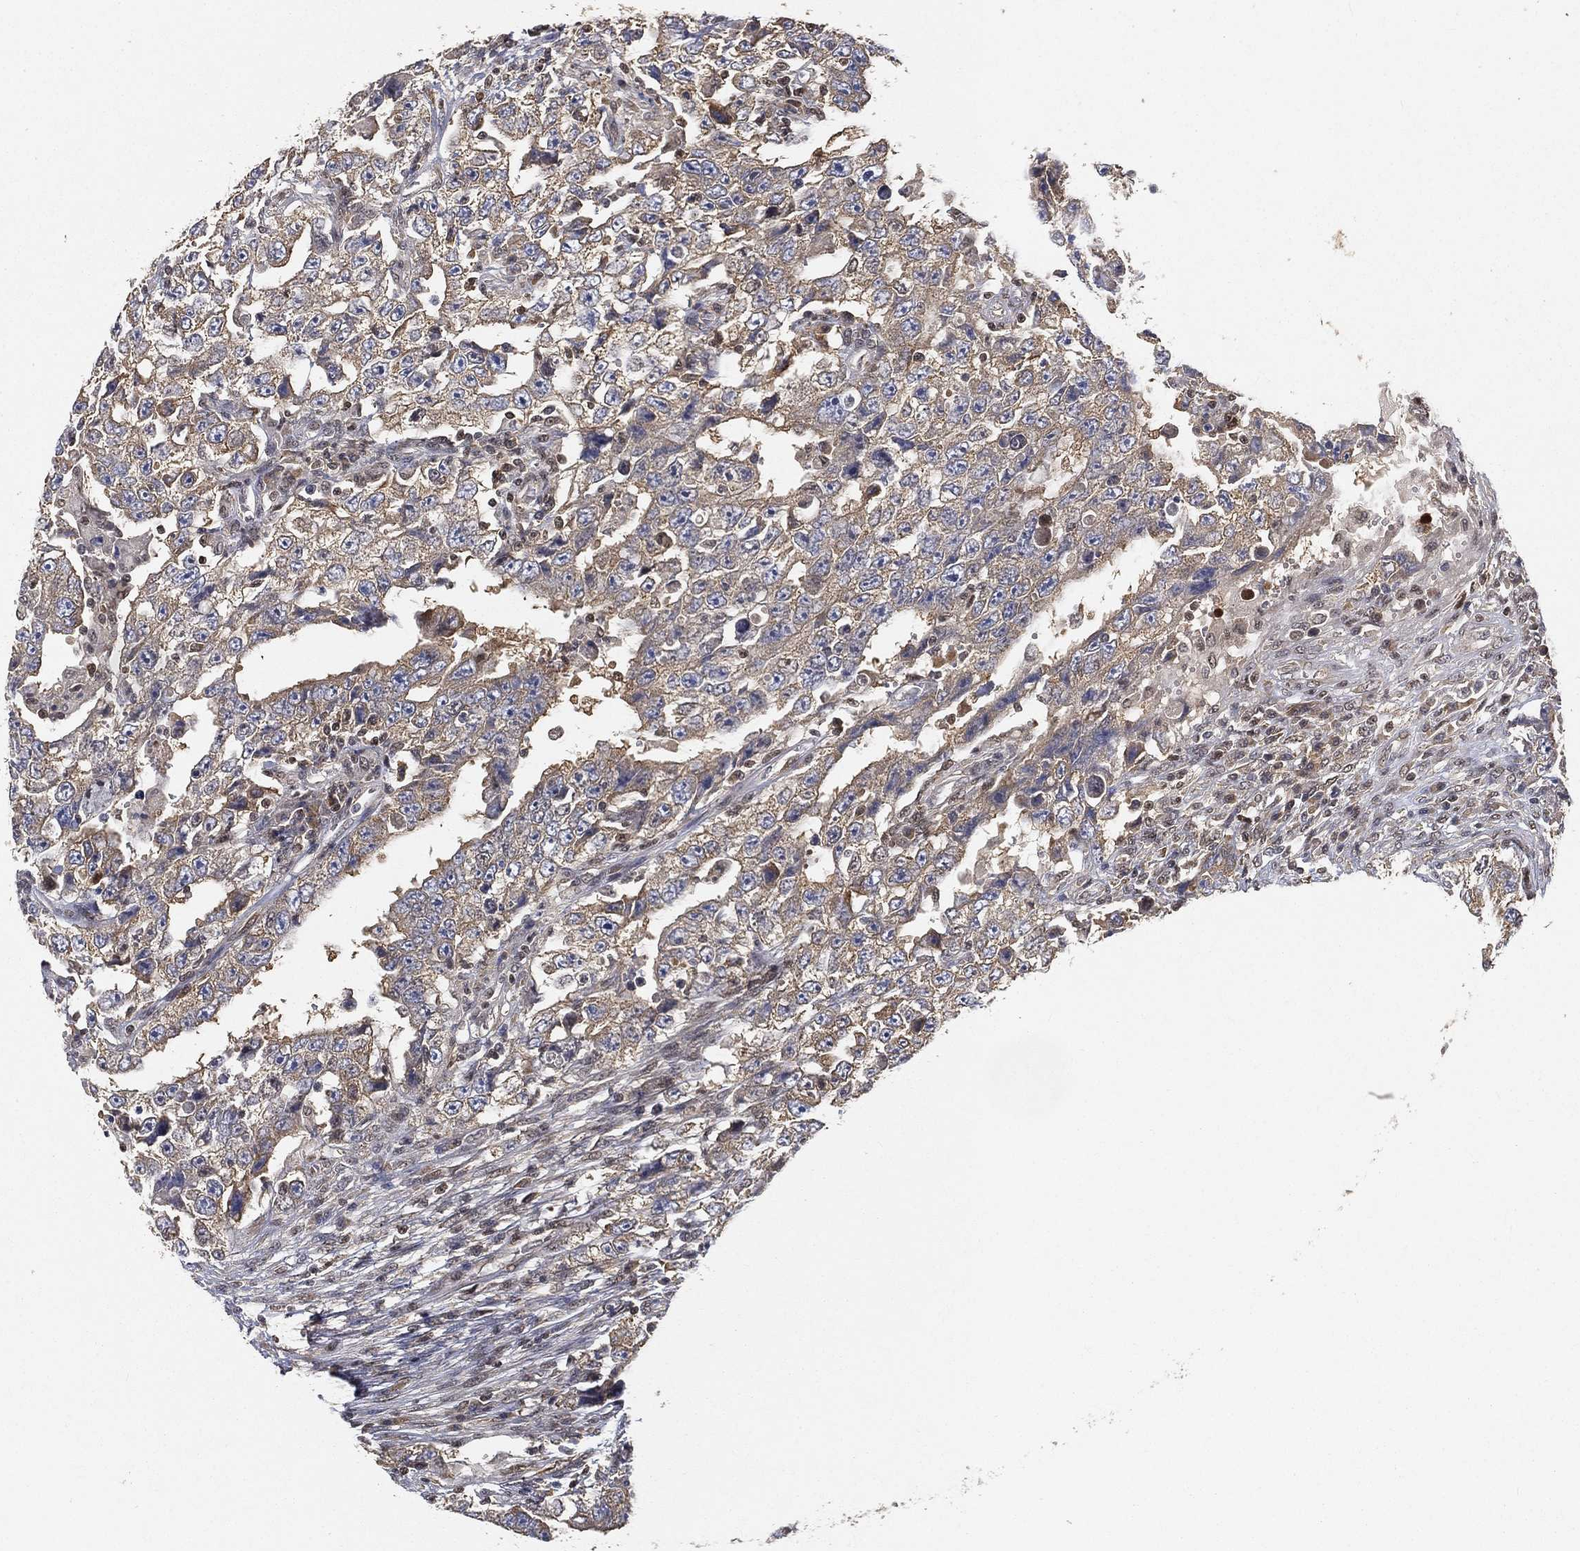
{"staining": {"intensity": "weak", "quantity": "25%-75%", "location": "cytoplasmic/membranous"}, "tissue": "testis cancer", "cell_type": "Tumor cells", "image_type": "cancer", "snomed": [{"axis": "morphology", "description": "Carcinoma, Embryonal, NOS"}, {"axis": "topography", "description": "Testis"}], "caption": "Brown immunohistochemical staining in testis embryonal carcinoma reveals weak cytoplasmic/membranous positivity in approximately 25%-75% of tumor cells.", "gene": "CRTC3", "patient": {"sex": "male", "age": 26}}